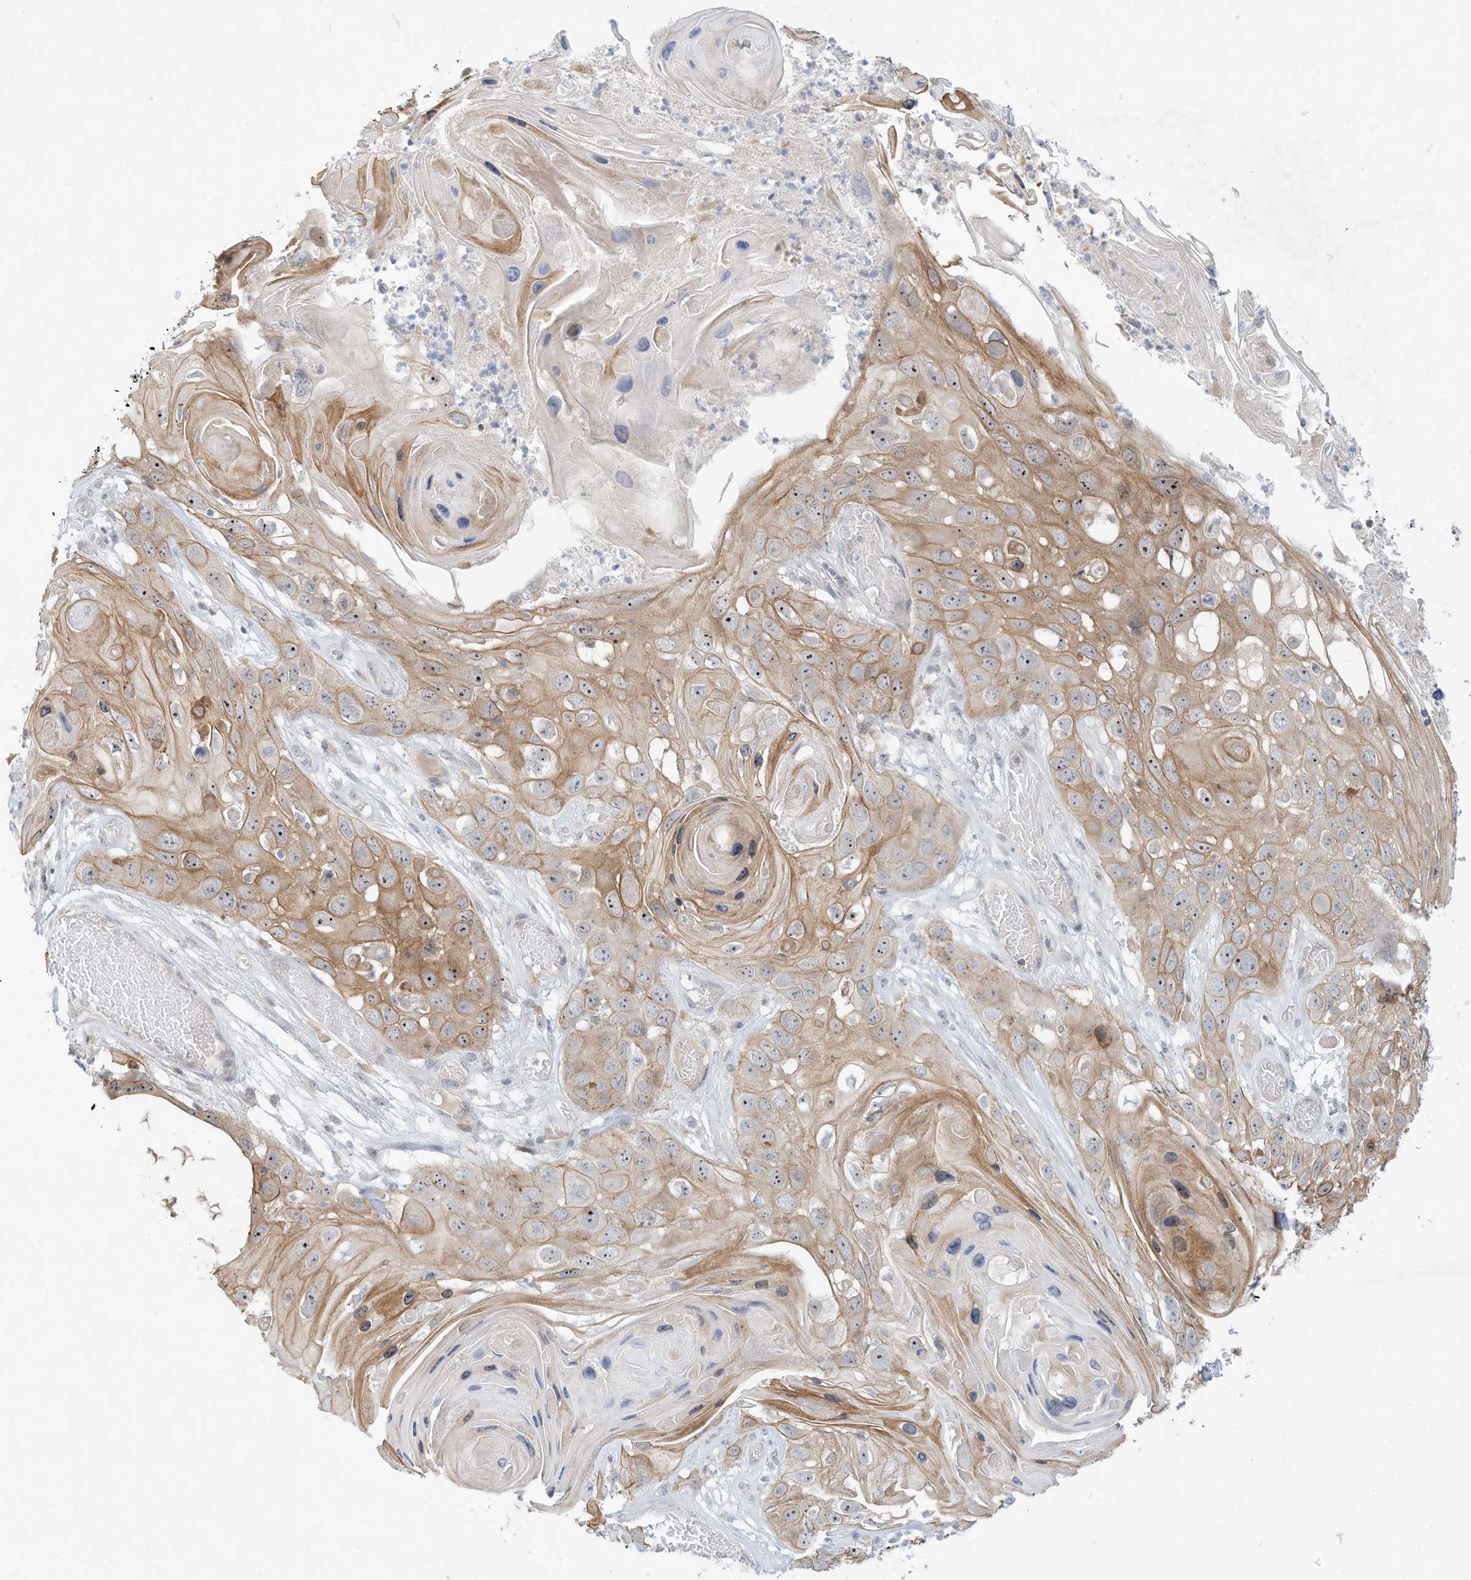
{"staining": {"intensity": "moderate", "quantity": "25%-75%", "location": "cytoplasmic/membranous,nuclear"}, "tissue": "skin cancer", "cell_type": "Tumor cells", "image_type": "cancer", "snomed": [{"axis": "morphology", "description": "Squamous cell carcinoma, NOS"}, {"axis": "topography", "description": "Skin"}], "caption": "Protein expression analysis of skin cancer shows moderate cytoplasmic/membranous and nuclear staining in about 25%-75% of tumor cells. (DAB IHC with brightfield microscopy, high magnification).", "gene": "PAK6", "patient": {"sex": "male", "age": 55}}